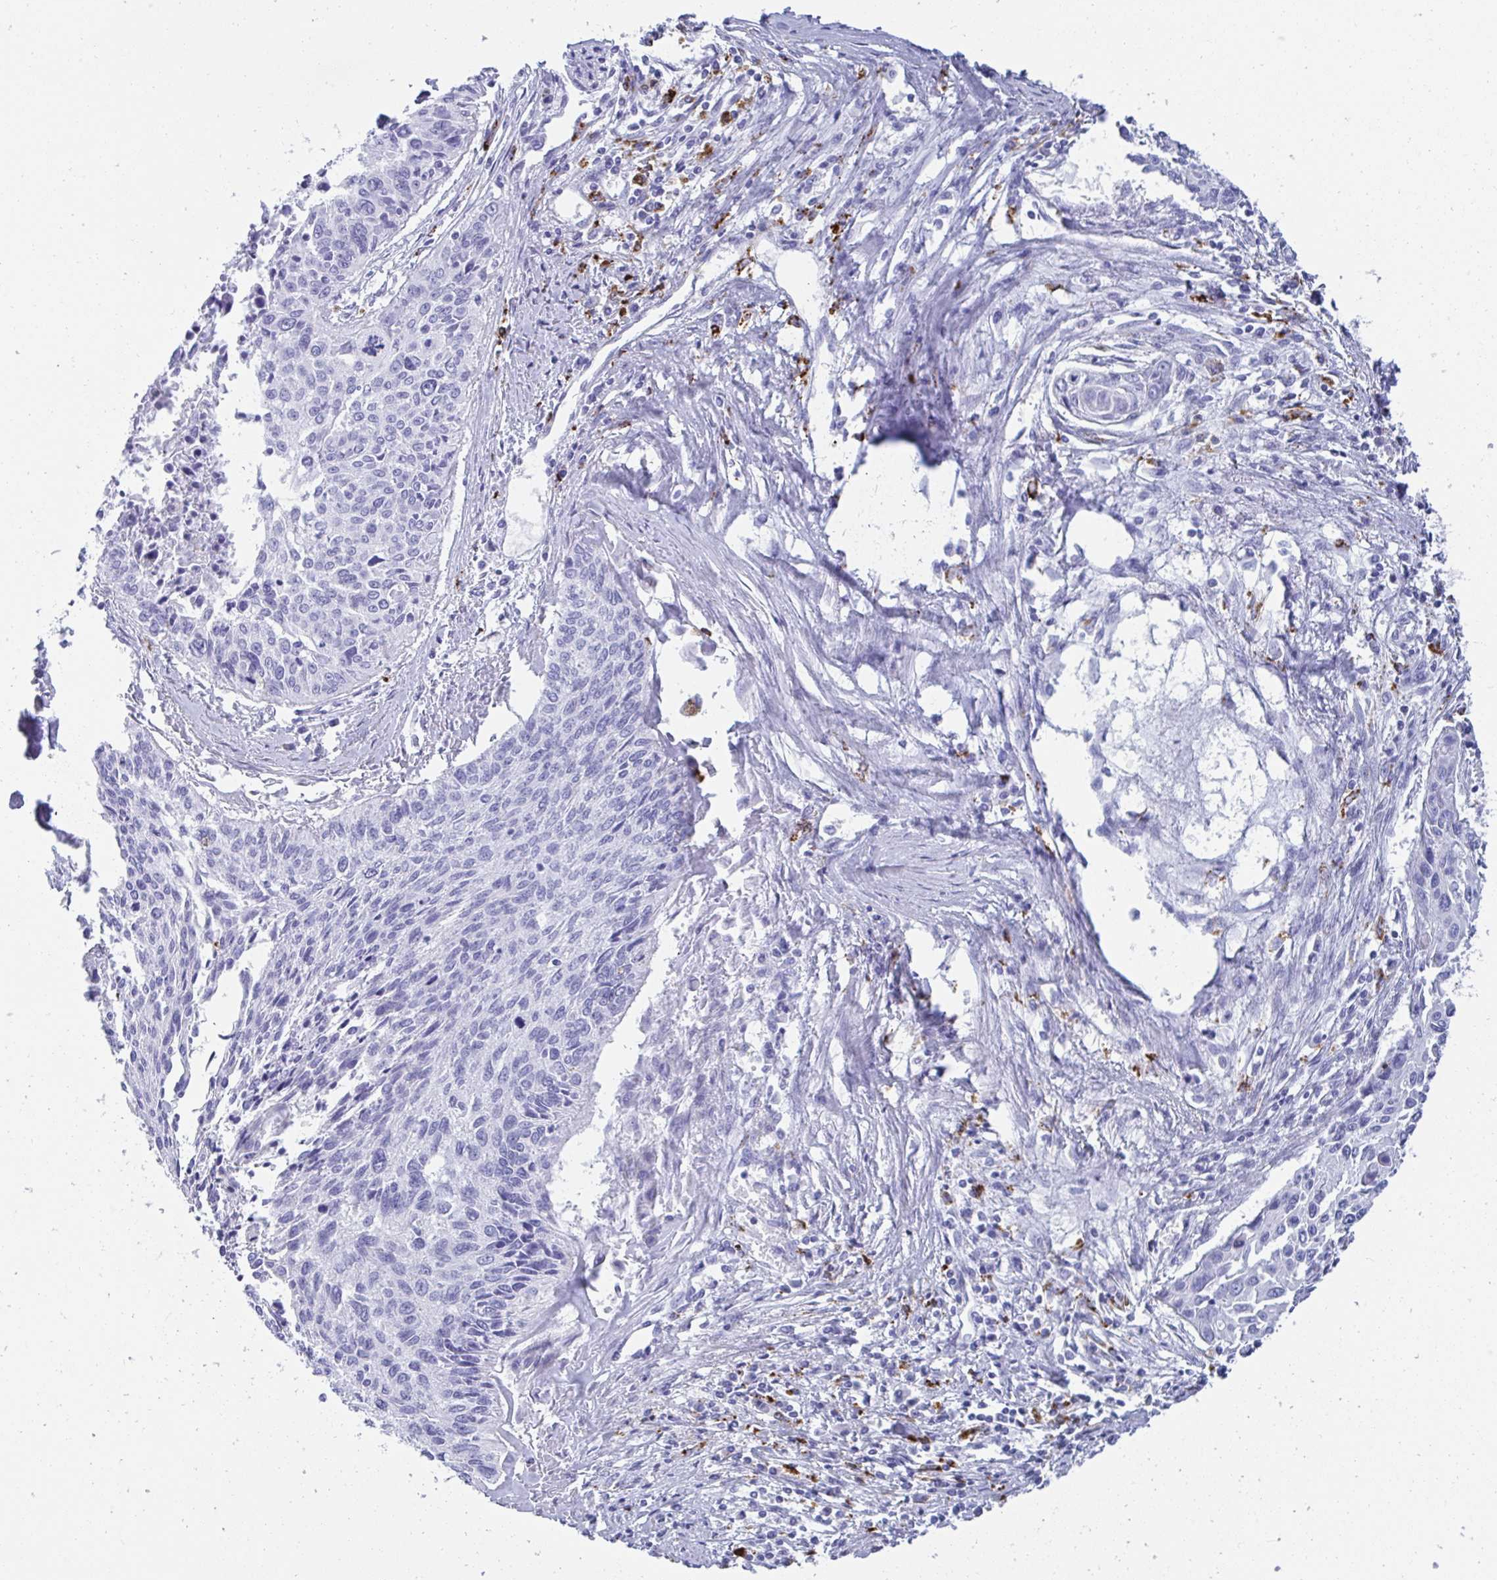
{"staining": {"intensity": "negative", "quantity": "none", "location": "none"}, "tissue": "cervical cancer", "cell_type": "Tumor cells", "image_type": "cancer", "snomed": [{"axis": "morphology", "description": "Squamous cell carcinoma, NOS"}, {"axis": "topography", "description": "Cervix"}], "caption": "The immunohistochemistry (IHC) histopathology image has no significant positivity in tumor cells of cervical squamous cell carcinoma tissue.", "gene": "CPVL", "patient": {"sex": "female", "age": 55}}